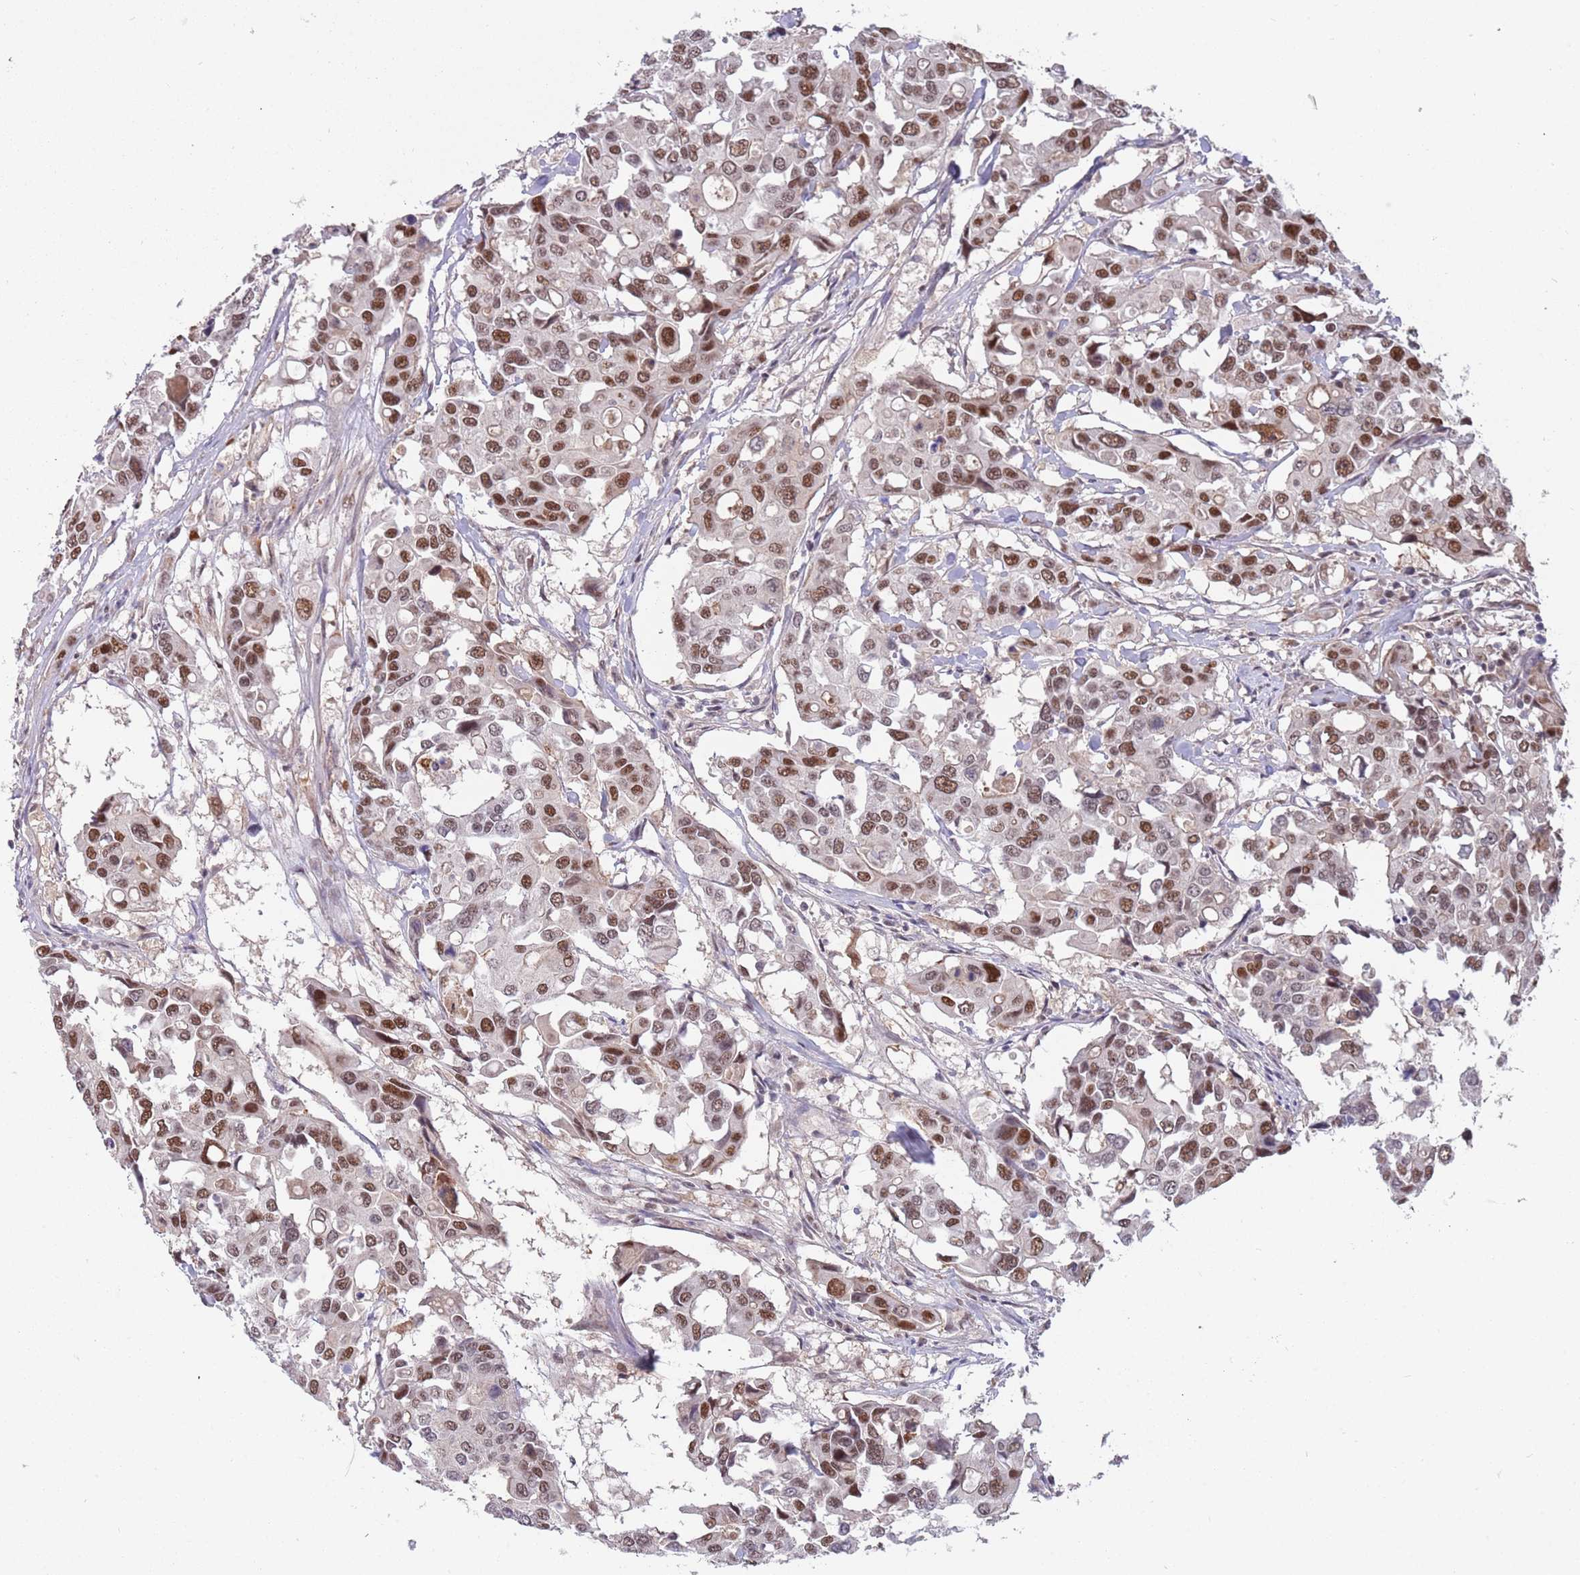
{"staining": {"intensity": "moderate", "quantity": ">75%", "location": "nuclear"}, "tissue": "colorectal cancer", "cell_type": "Tumor cells", "image_type": "cancer", "snomed": [{"axis": "morphology", "description": "Adenocarcinoma, NOS"}, {"axis": "topography", "description": "Colon"}], "caption": "Approximately >75% of tumor cells in human colorectal cancer (adenocarcinoma) display moderate nuclear protein expression as visualized by brown immunohistochemical staining.", "gene": "ZBTB7A", "patient": {"sex": "male", "age": 77}}